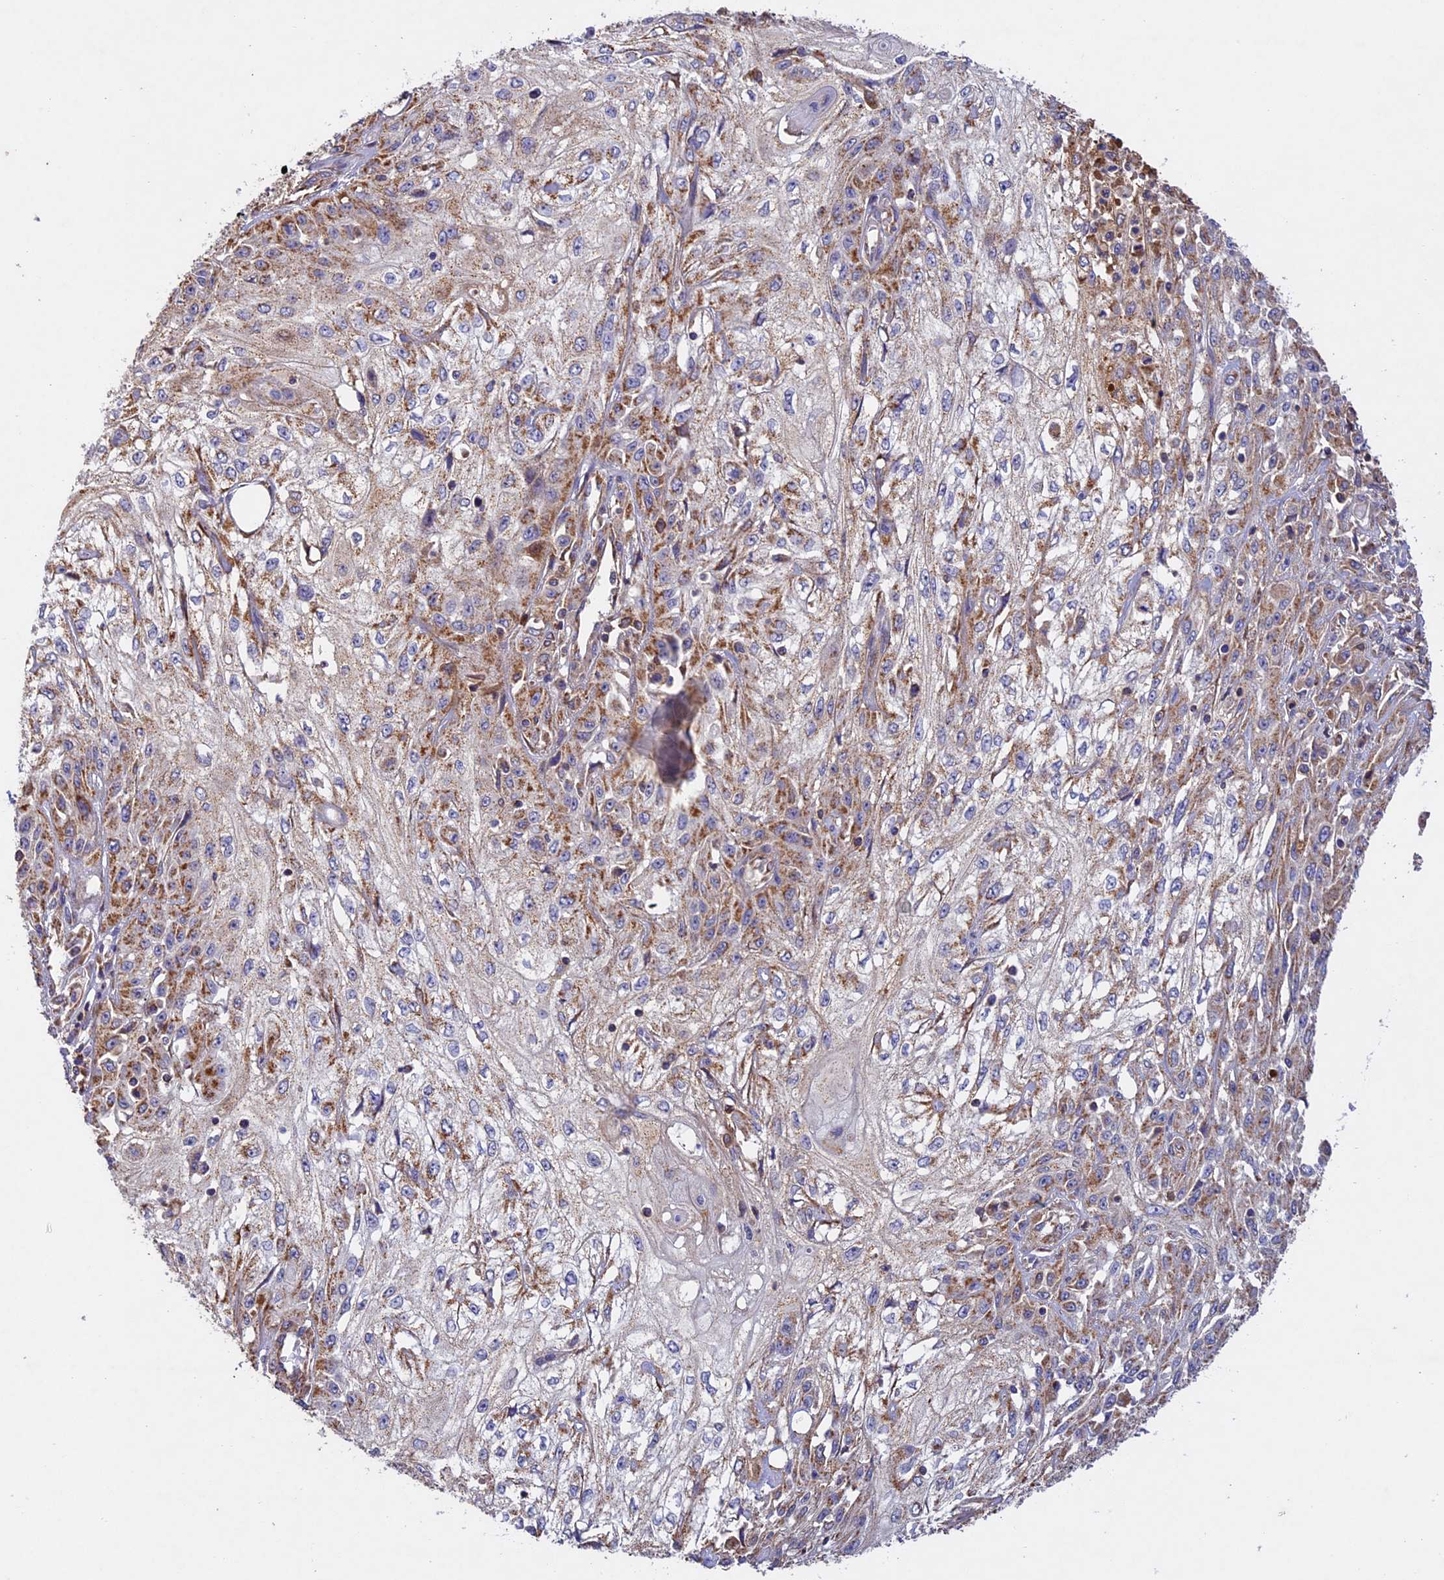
{"staining": {"intensity": "moderate", "quantity": ">75%", "location": "cytoplasmic/membranous"}, "tissue": "skin cancer", "cell_type": "Tumor cells", "image_type": "cancer", "snomed": [{"axis": "morphology", "description": "Squamous cell carcinoma, NOS"}, {"axis": "morphology", "description": "Squamous cell carcinoma, metastatic, NOS"}, {"axis": "topography", "description": "Skin"}, {"axis": "topography", "description": "Lymph node"}], "caption": "The micrograph demonstrates immunohistochemical staining of skin metastatic squamous cell carcinoma. There is moderate cytoplasmic/membranous staining is present in about >75% of tumor cells.", "gene": "OCEL1", "patient": {"sex": "male", "age": 75}}